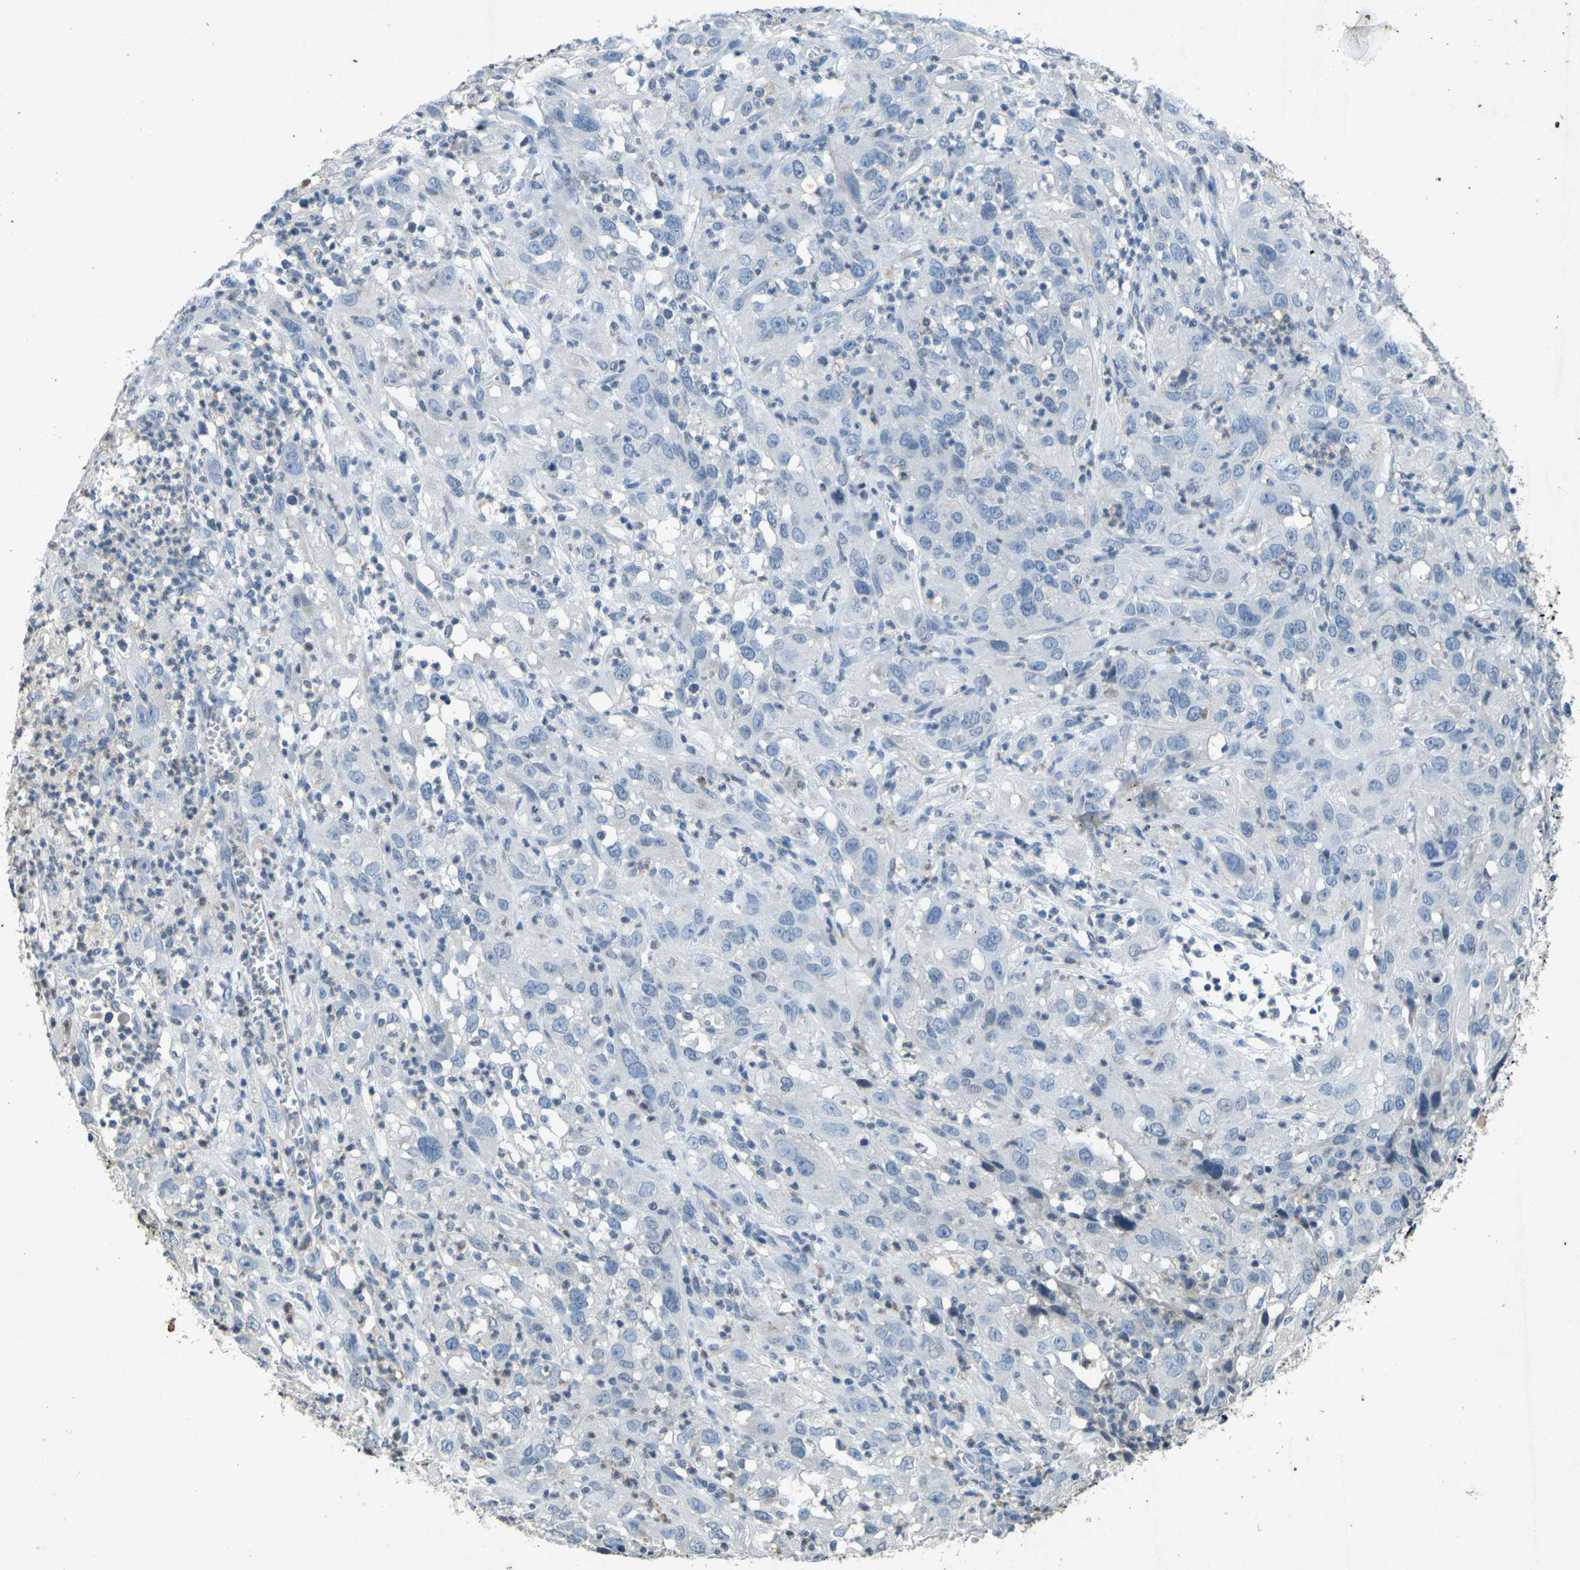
{"staining": {"intensity": "negative", "quantity": "none", "location": "none"}, "tissue": "cervical cancer", "cell_type": "Tumor cells", "image_type": "cancer", "snomed": [{"axis": "morphology", "description": "Squamous cell carcinoma, NOS"}, {"axis": "topography", "description": "Cervix"}], "caption": "IHC micrograph of human squamous cell carcinoma (cervical) stained for a protein (brown), which demonstrates no staining in tumor cells.", "gene": "A1BG", "patient": {"sex": "female", "age": 32}}